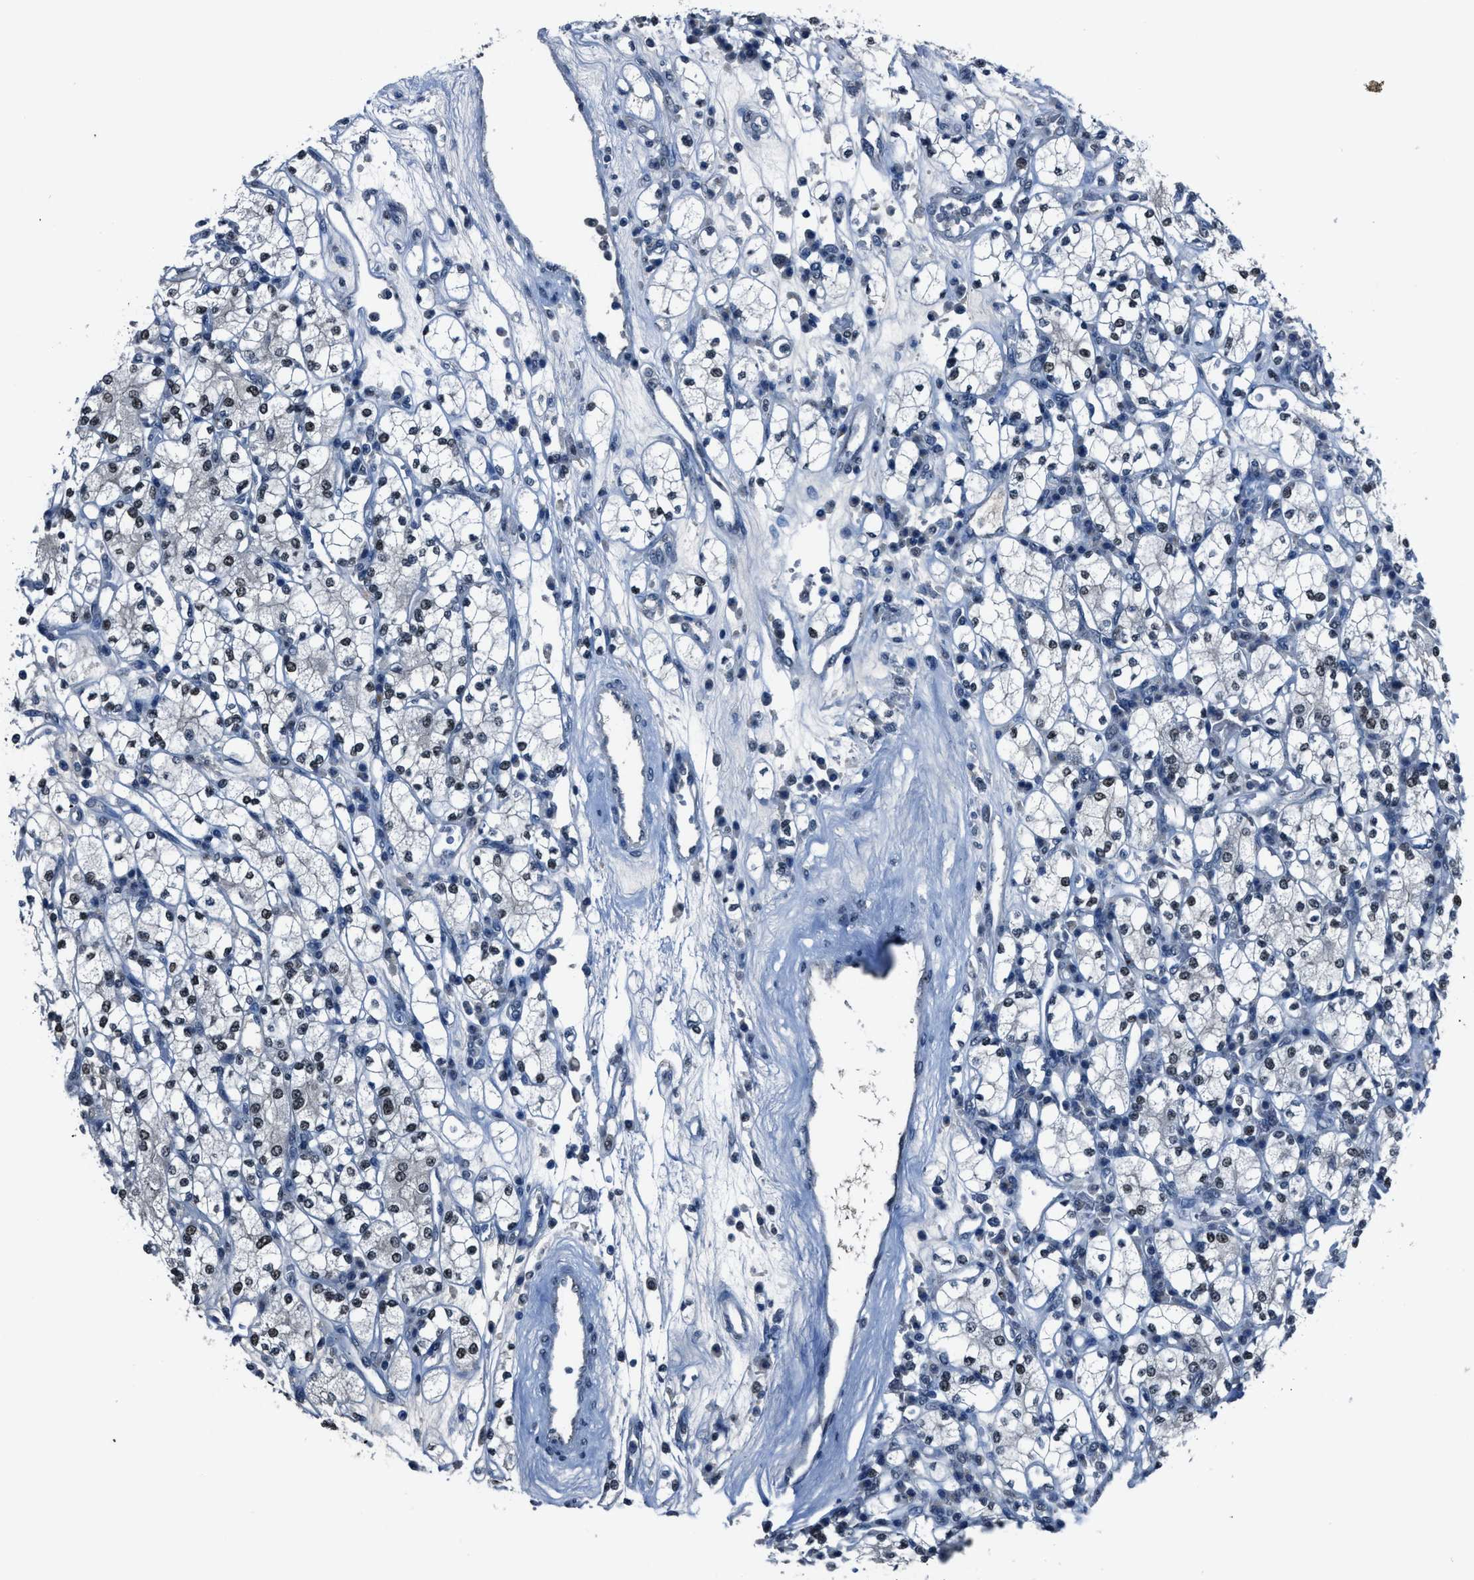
{"staining": {"intensity": "weak", "quantity": "25%-75%", "location": "nuclear"}, "tissue": "renal cancer", "cell_type": "Tumor cells", "image_type": "cancer", "snomed": [{"axis": "morphology", "description": "Adenocarcinoma, NOS"}, {"axis": "topography", "description": "Kidney"}], "caption": "Renal adenocarcinoma was stained to show a protein in brown. There is low levels of weak nuclear staining in approximately 25%-75% of tumor cells. (Brightfield microscopy of DAB IHC at high magnification).", "gene": "DUSP19", "patient": {"sex": "male", "age": 77}}